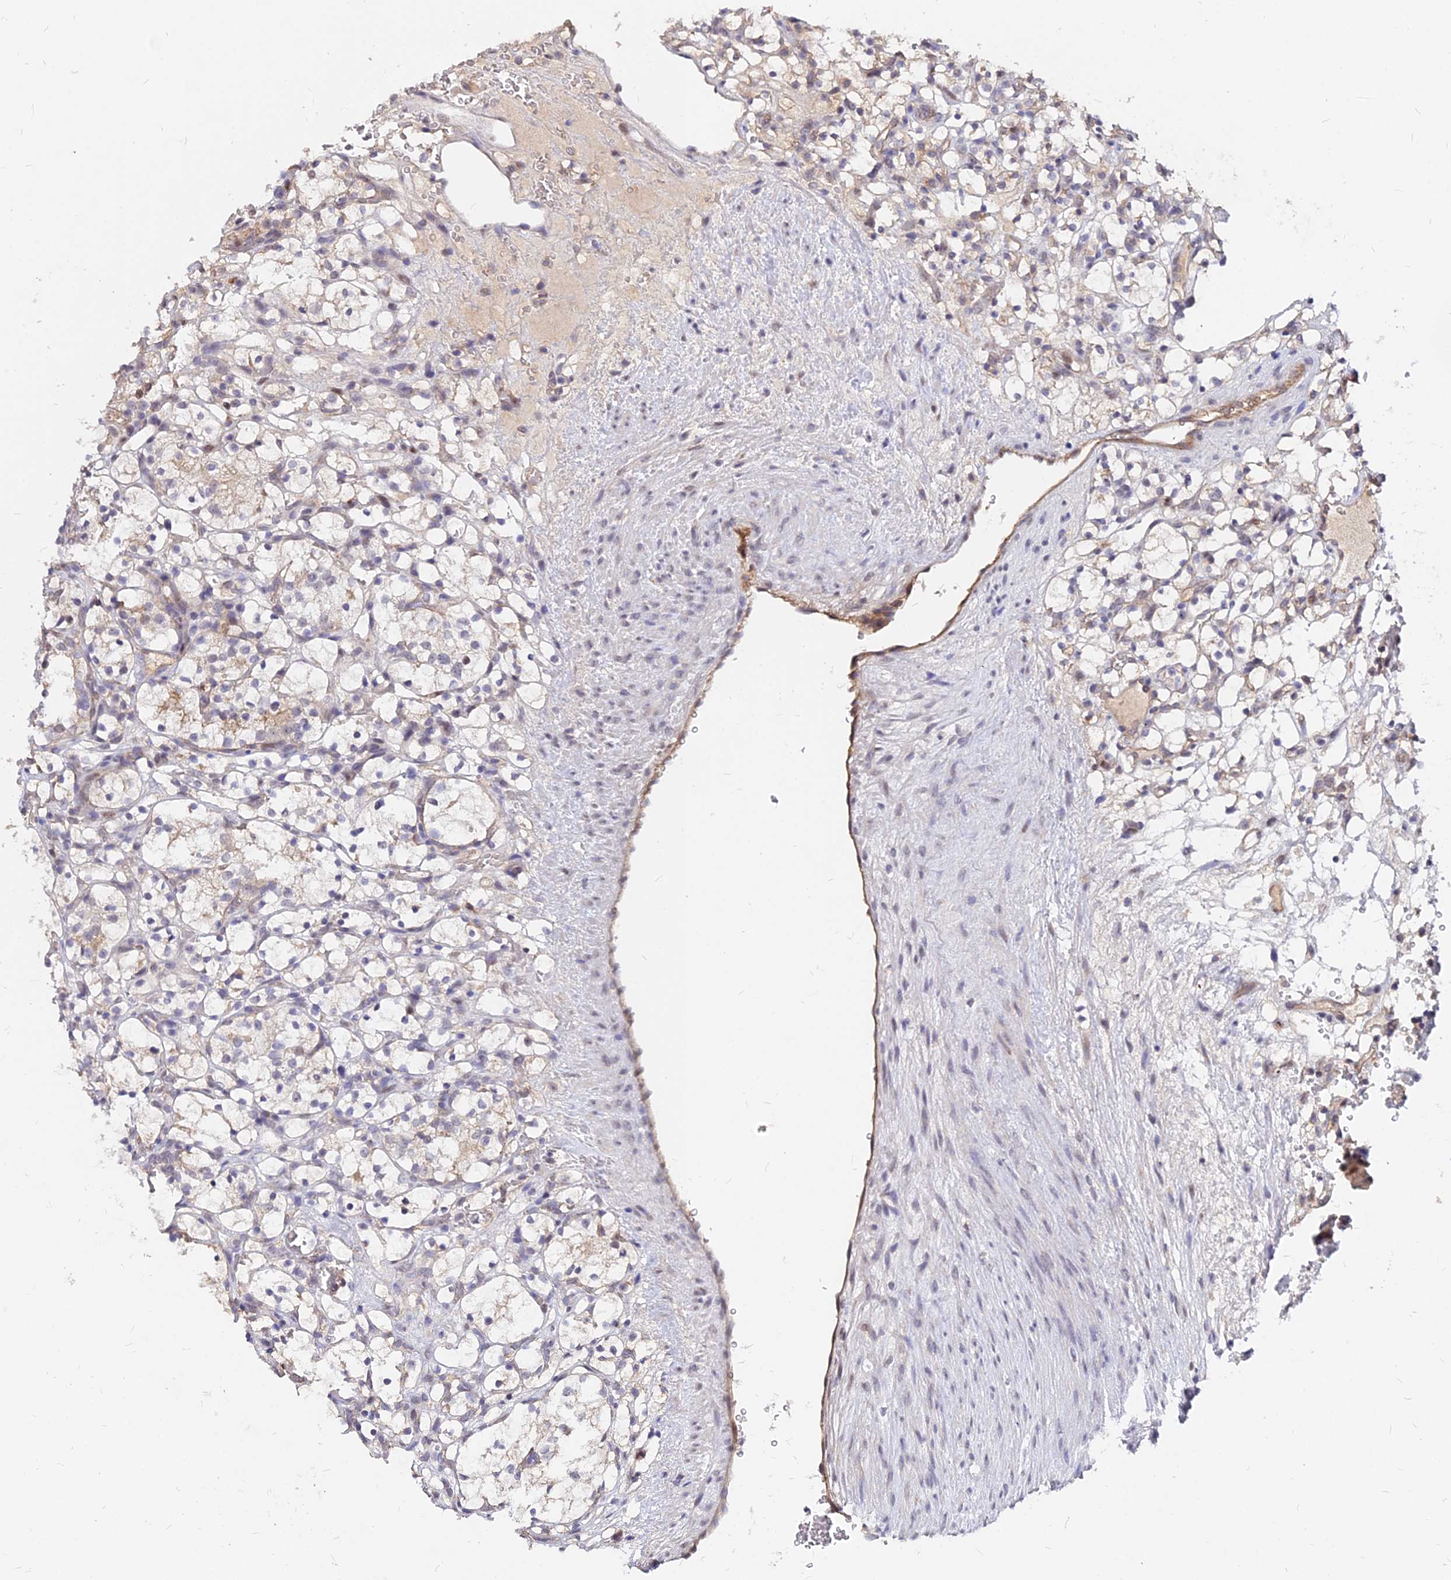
{"staining": {"intensity": "weak", "quantity": "<25%", "location": "cytoplasmic/membranous"}, "tissue": "renal cancer", "cell_type": "Tumor cells", "image_type": "cancer", "snomed": [{"axis": "morphology", "description": "Adenocarcinoma, NOS"}, {"axis": "topography", "description": "Kidney"}], "caption": "Renal cancer was stained to show a protein in brown. There is no significant expression in tumor cells.", "gene": "C11orf68", "patient": {"sex": "female", "age": 69}}